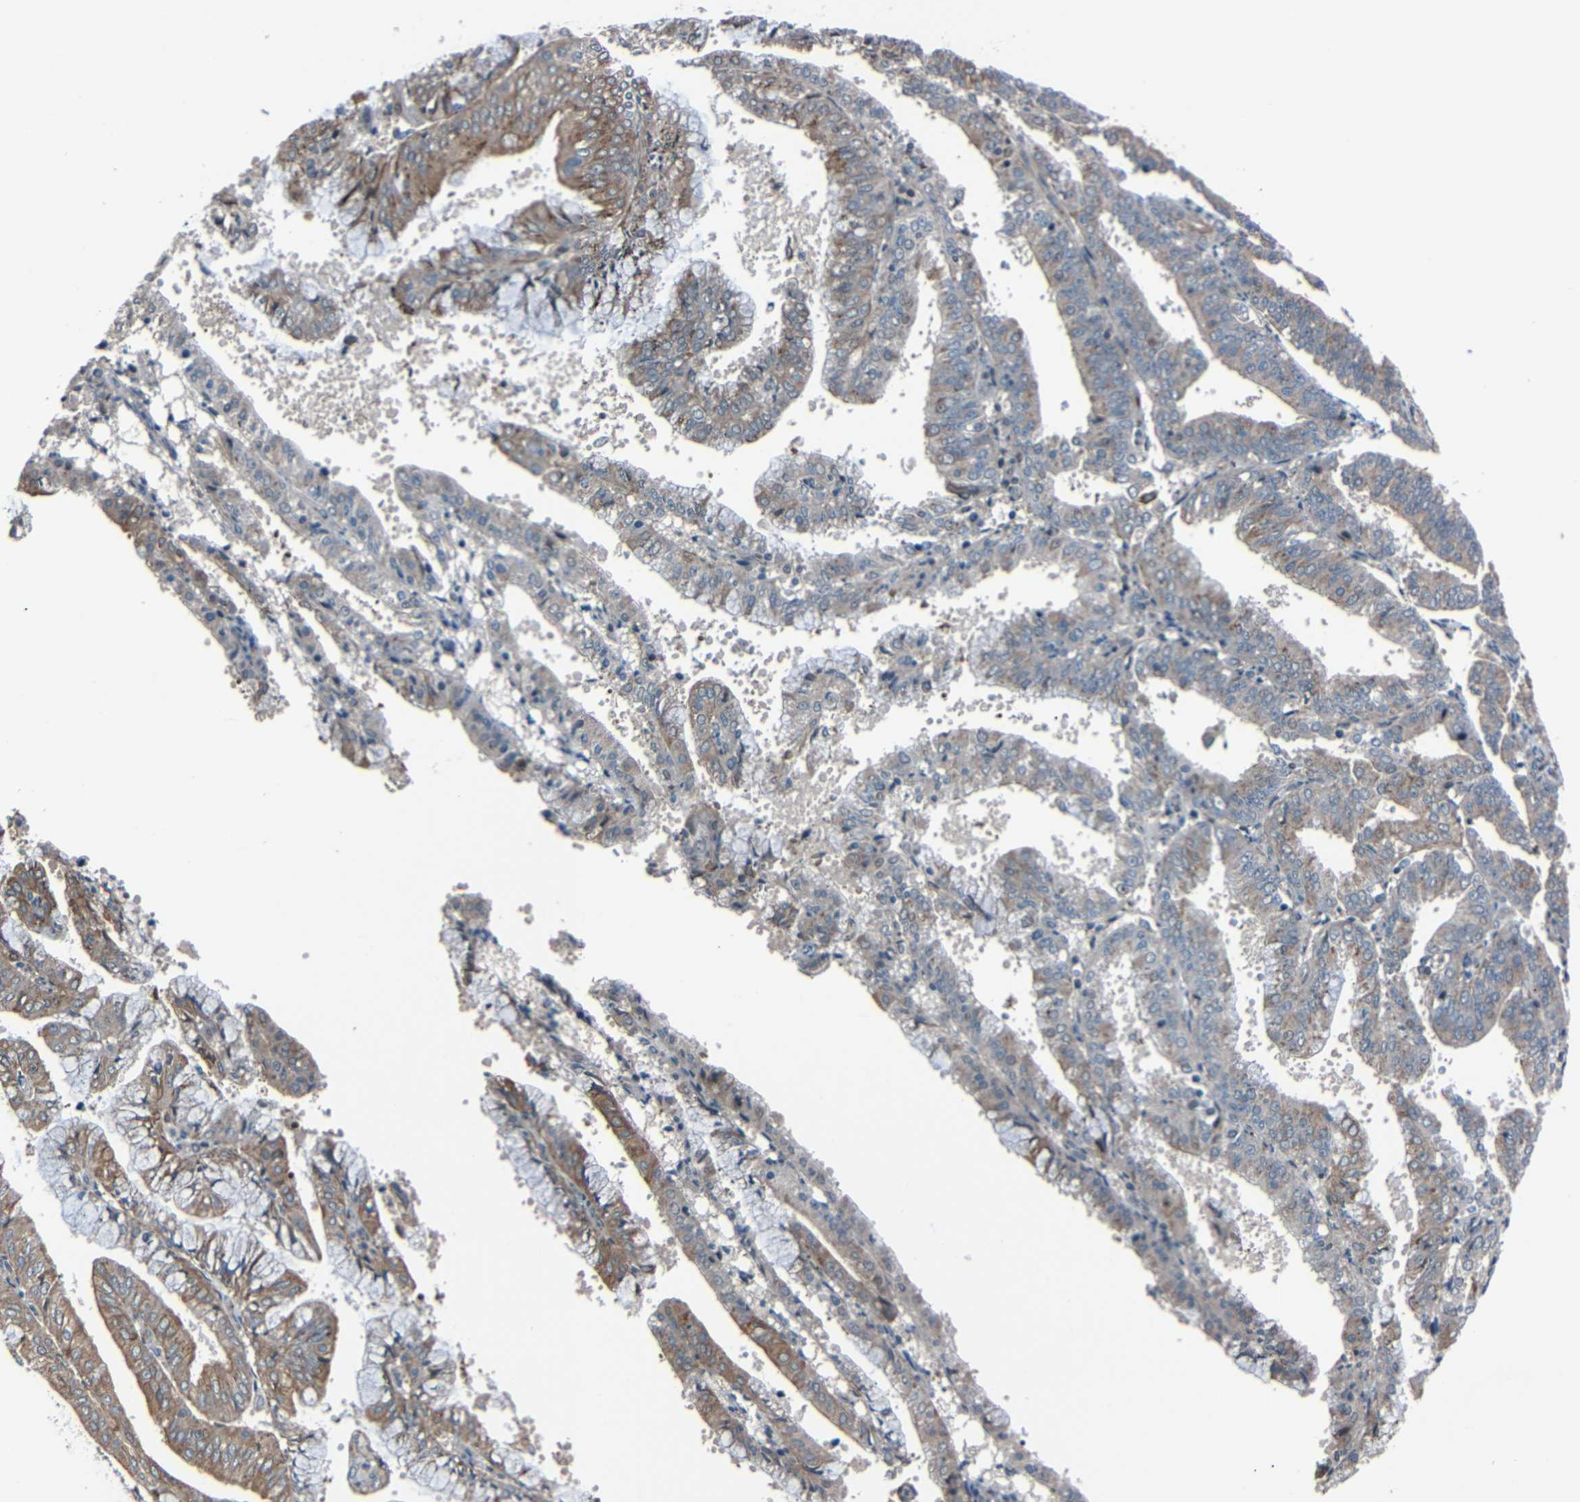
{"staining": {"intensity": "weak", "quantity": ">75%", "location": "cytoplasmic/membranous"}, "tissue": "endometrial cancer", "cell_type": "Tumor cells", "image_type": "cancer", "snomed": [{"axis": "morphology", "description": "Adenocarcinoma, NOS"}, {"axis": "topography", "description": "Endometrium"}], "caption": "Immunohistochemical staining of endometrial cancer displays weak cytoplasmic/membranous protein expression in about >75% of tumor cells. Immunohistochemistry stains the protein in brown and the nuclei are stained blue.", "gene": "AKAP9", "patient": {"sex": "female", "age": 63}}